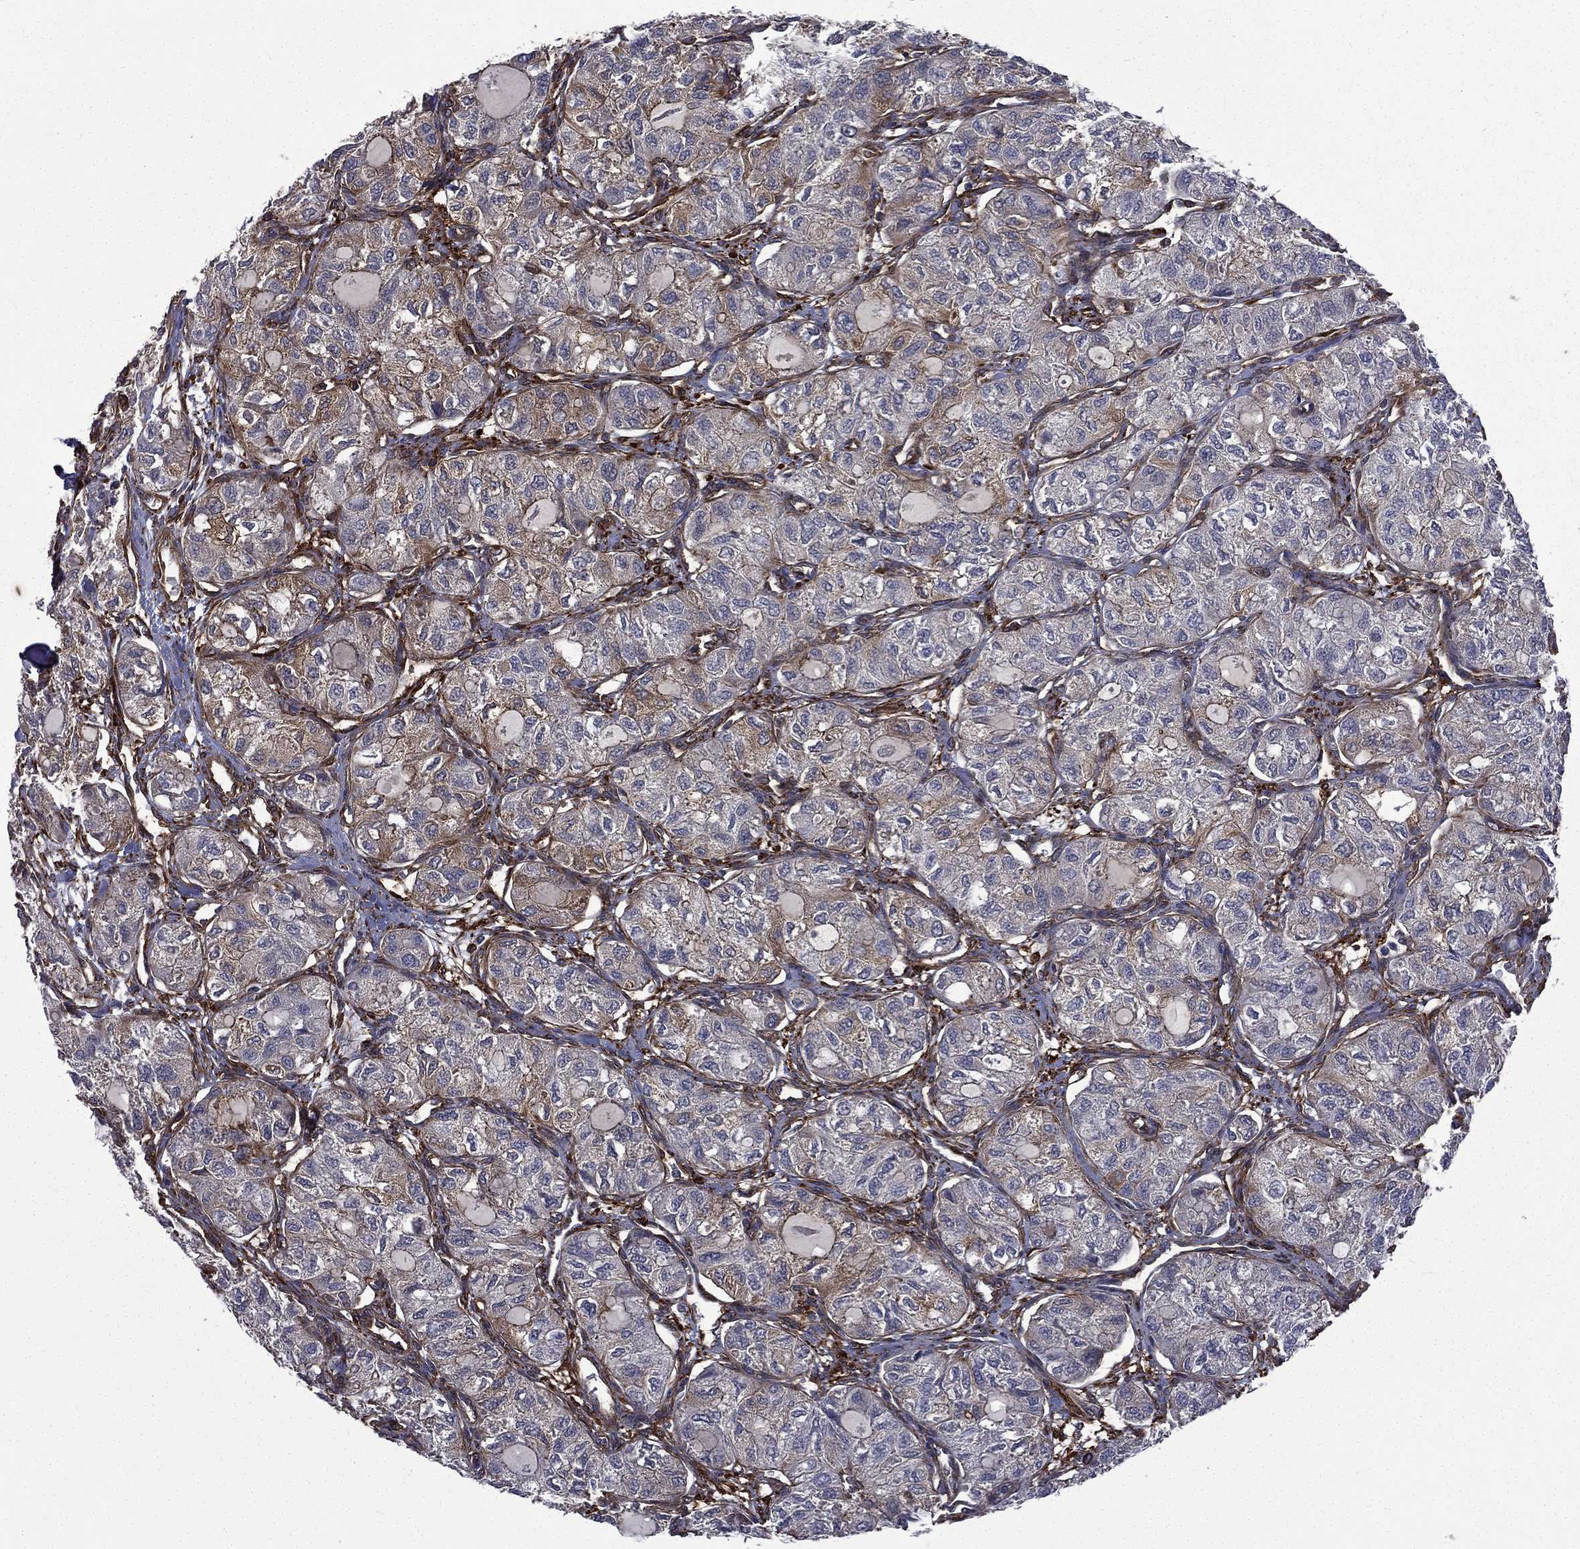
{"staining": {"intensity": "negative", "quantity": "none", "location": "none"}, "tissue": "thyroid cancer", "cell_type": "Tumor cells", "image_type": "cancer", "snomed": [{"axis": "morphology", "description": "Follicular adenoma carcinoma, NOS"}, {"axis": "topography", "description": "Thyroid gland"}], "caption": "Tumor cells are negative for brown protein staining in thyroid cancer (follicular adenoma carcinoma).", "gene": "PPFIBP1", "patient": {"sex": "male", "age": 75}}